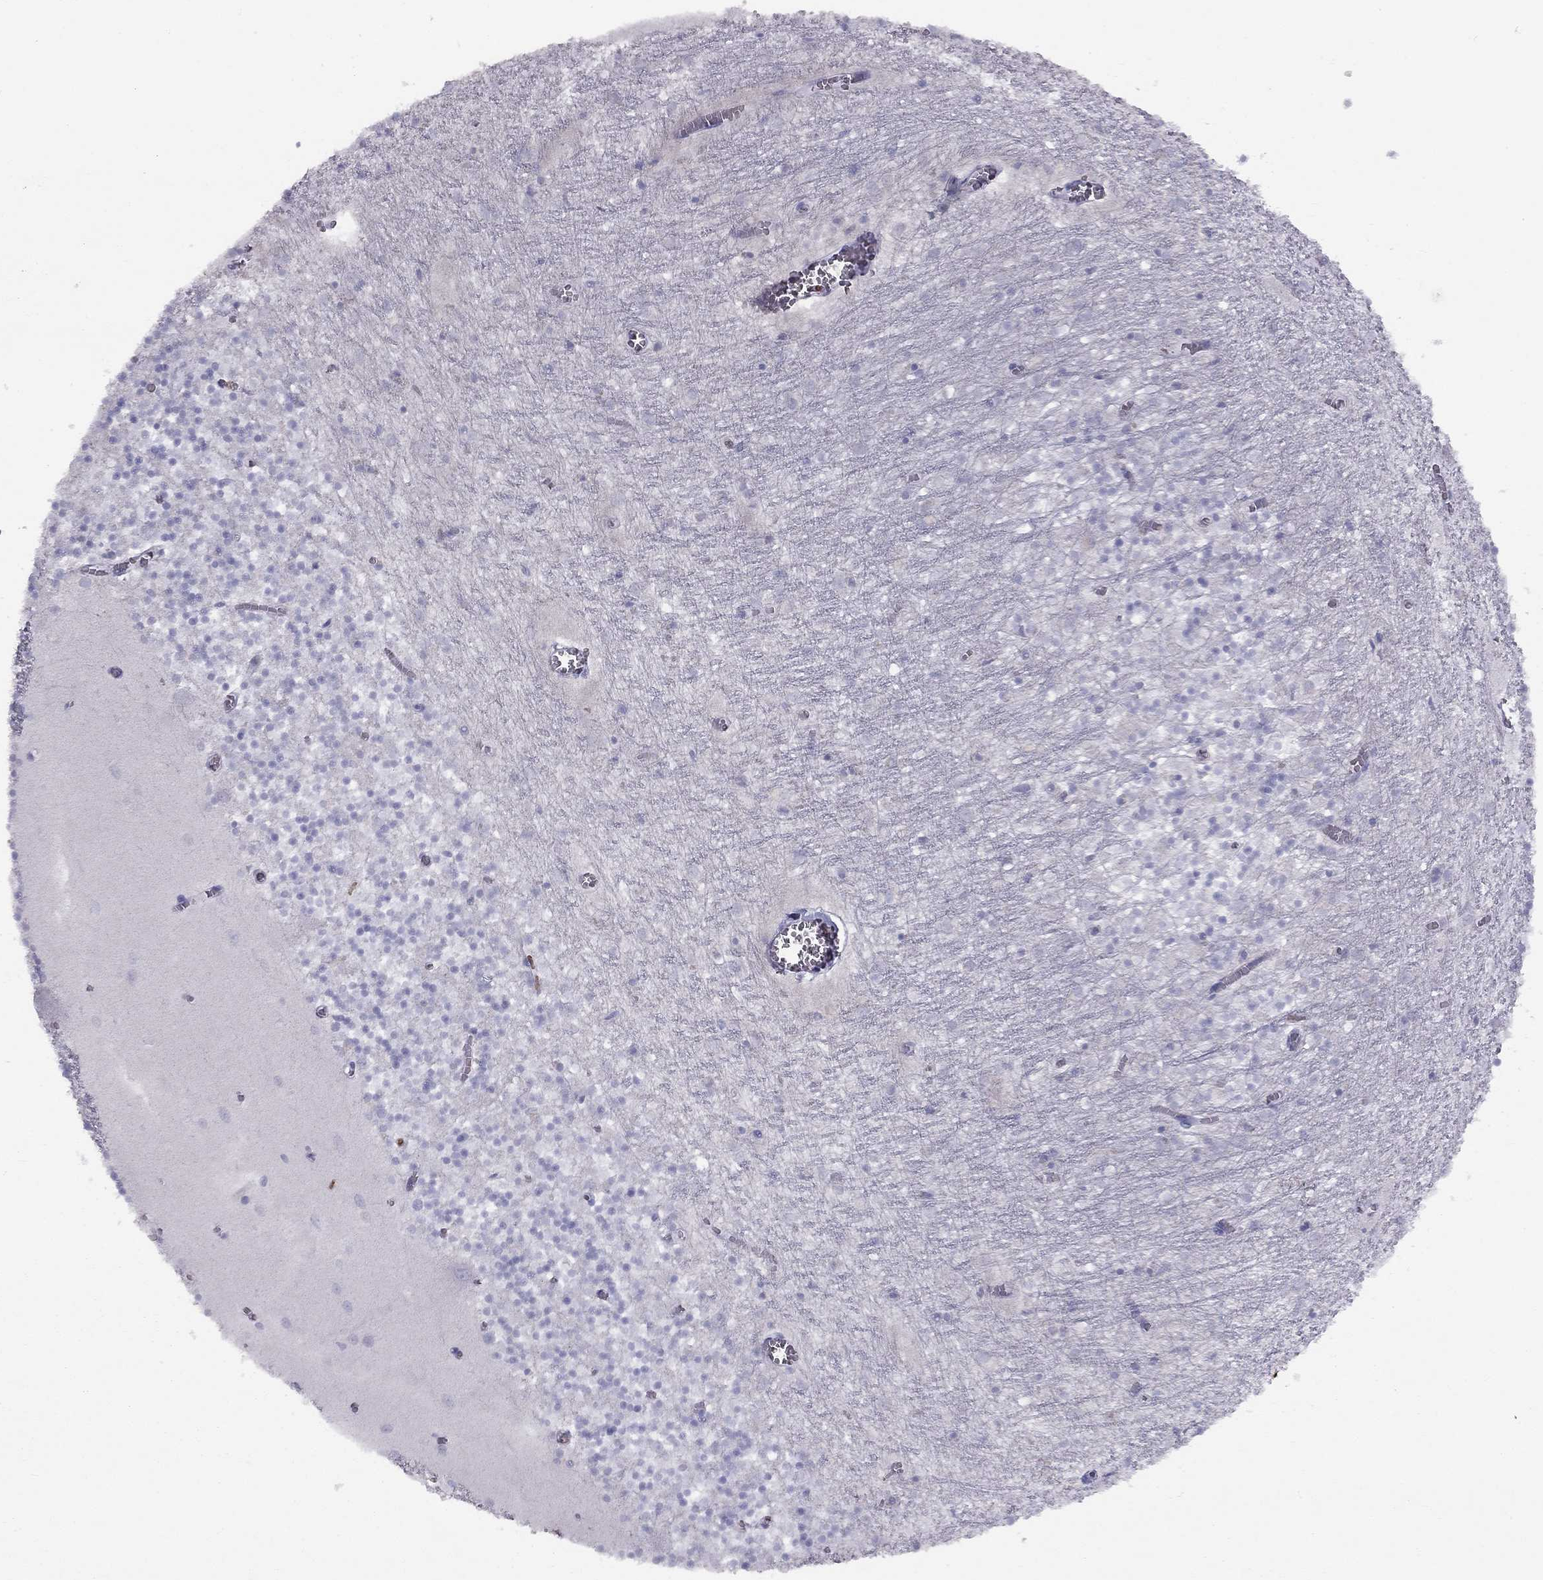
{"staining": {"intensity": "negative", "quantity": "none", "location": "none"}, "tissue": "cerebellum", "cell_type": "Cells in granular layer", "image_type": "normal", "snomed": [{"axis": "morphology", "description": "Normal tissue, NOS"}, {"axis": "topography", "description": "Cerebellum"}], "caption": "An IHC photomicrograph of unremarkable cerebellum is shown. There is no staining in cells in granular layer of cerebellum. (DAB IHC with hematoxylin counter stain).", "gene": "RHCE", "patient": {"sex": "female", "age": 64}}